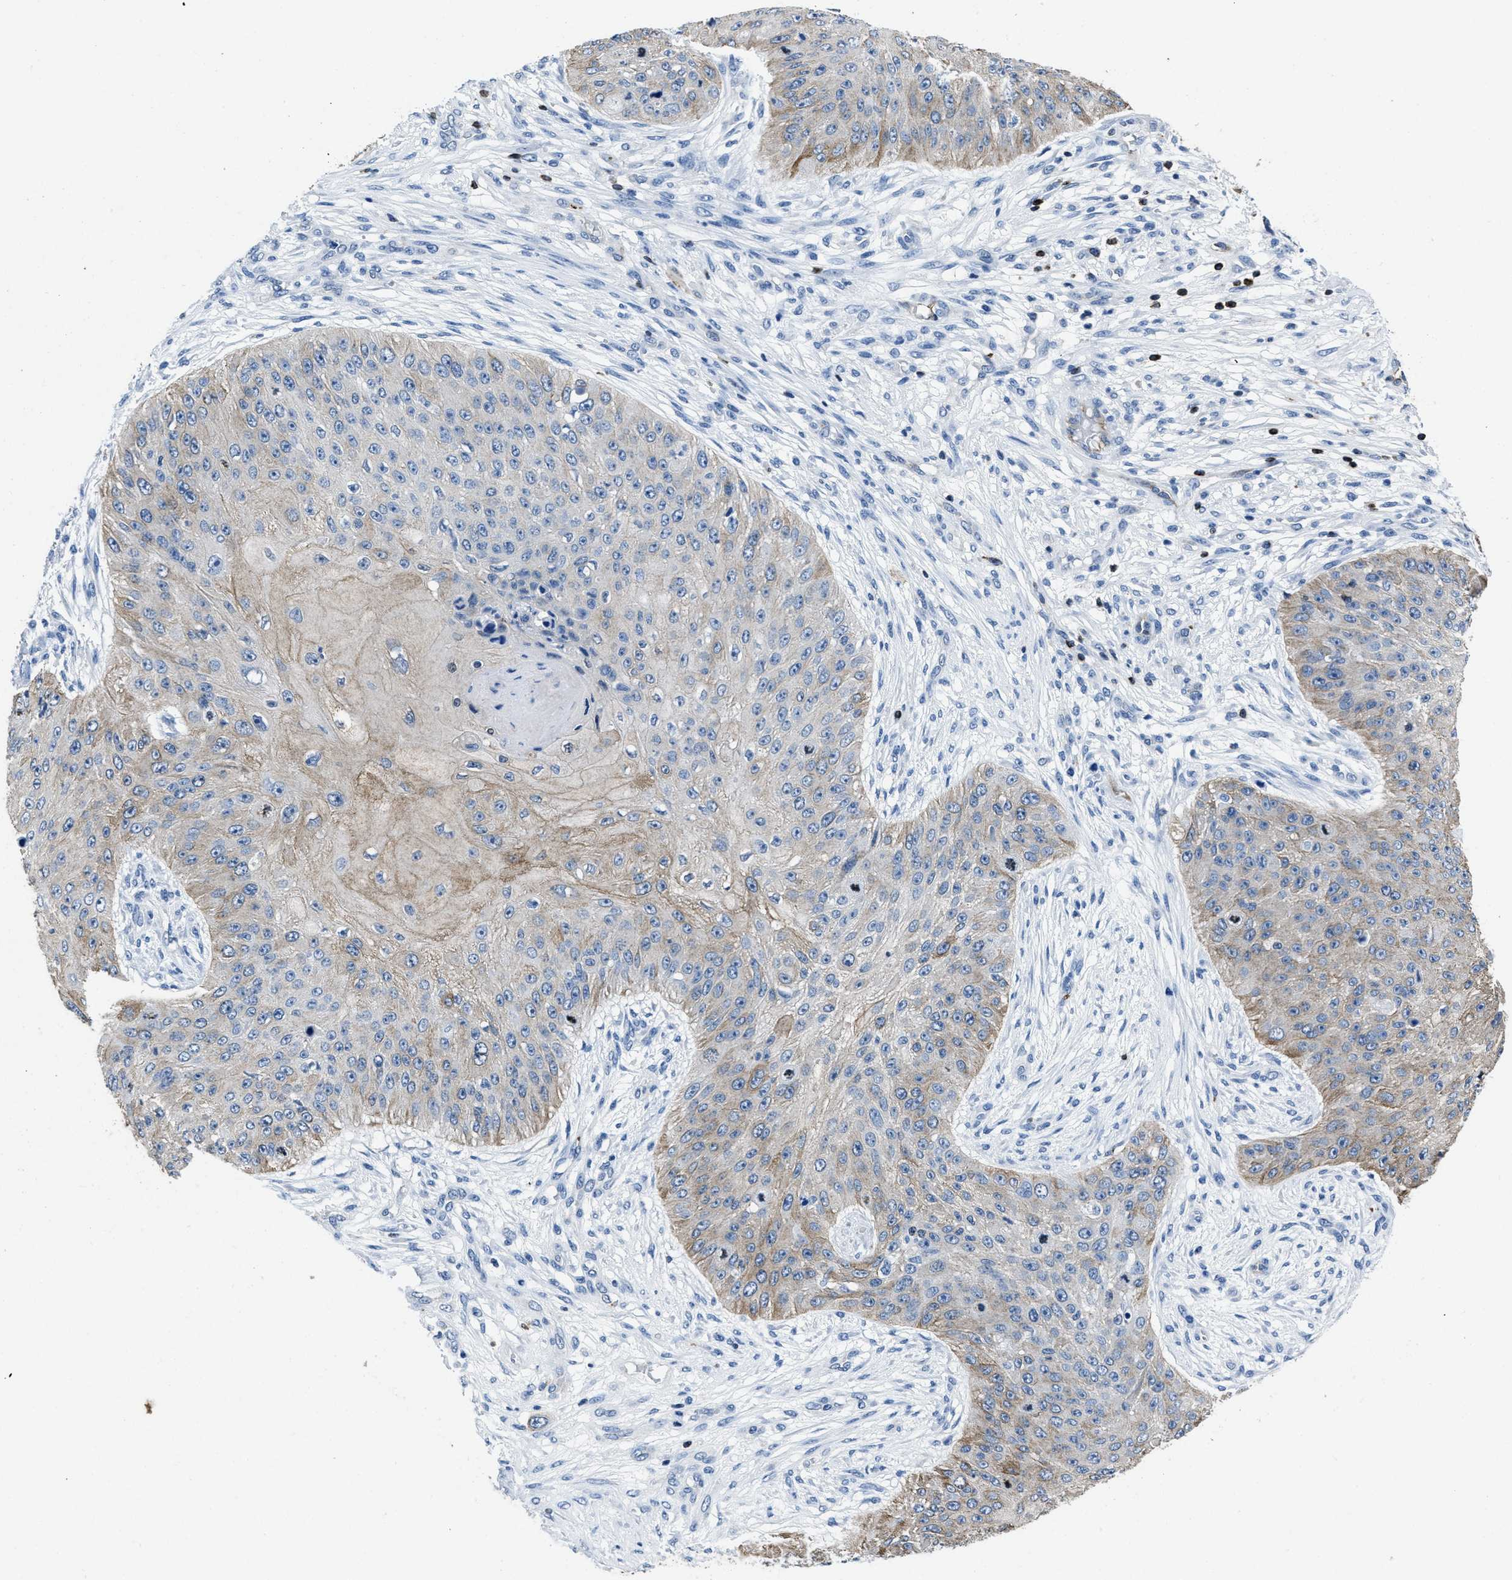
{"staining": {"intensity": "weak", "quantity": "<25%", "location": "cytoplasmic/membranous"}, "tissue": "skin cancer", "cell_type": "Tumor cells", "image_type": "cancer", "snomed": [{"axis": "morphology", "description": "Squamous cell carcinoma, NOS"}, {"axis": "topography", "description": "Skin"}], "caption": "Histopathology image shows no protein staining in tumor cells of skin squamous cell carcinoma tissue.", "gene": "ITGA3", "patient": {"sex": "female", "age": 80}}